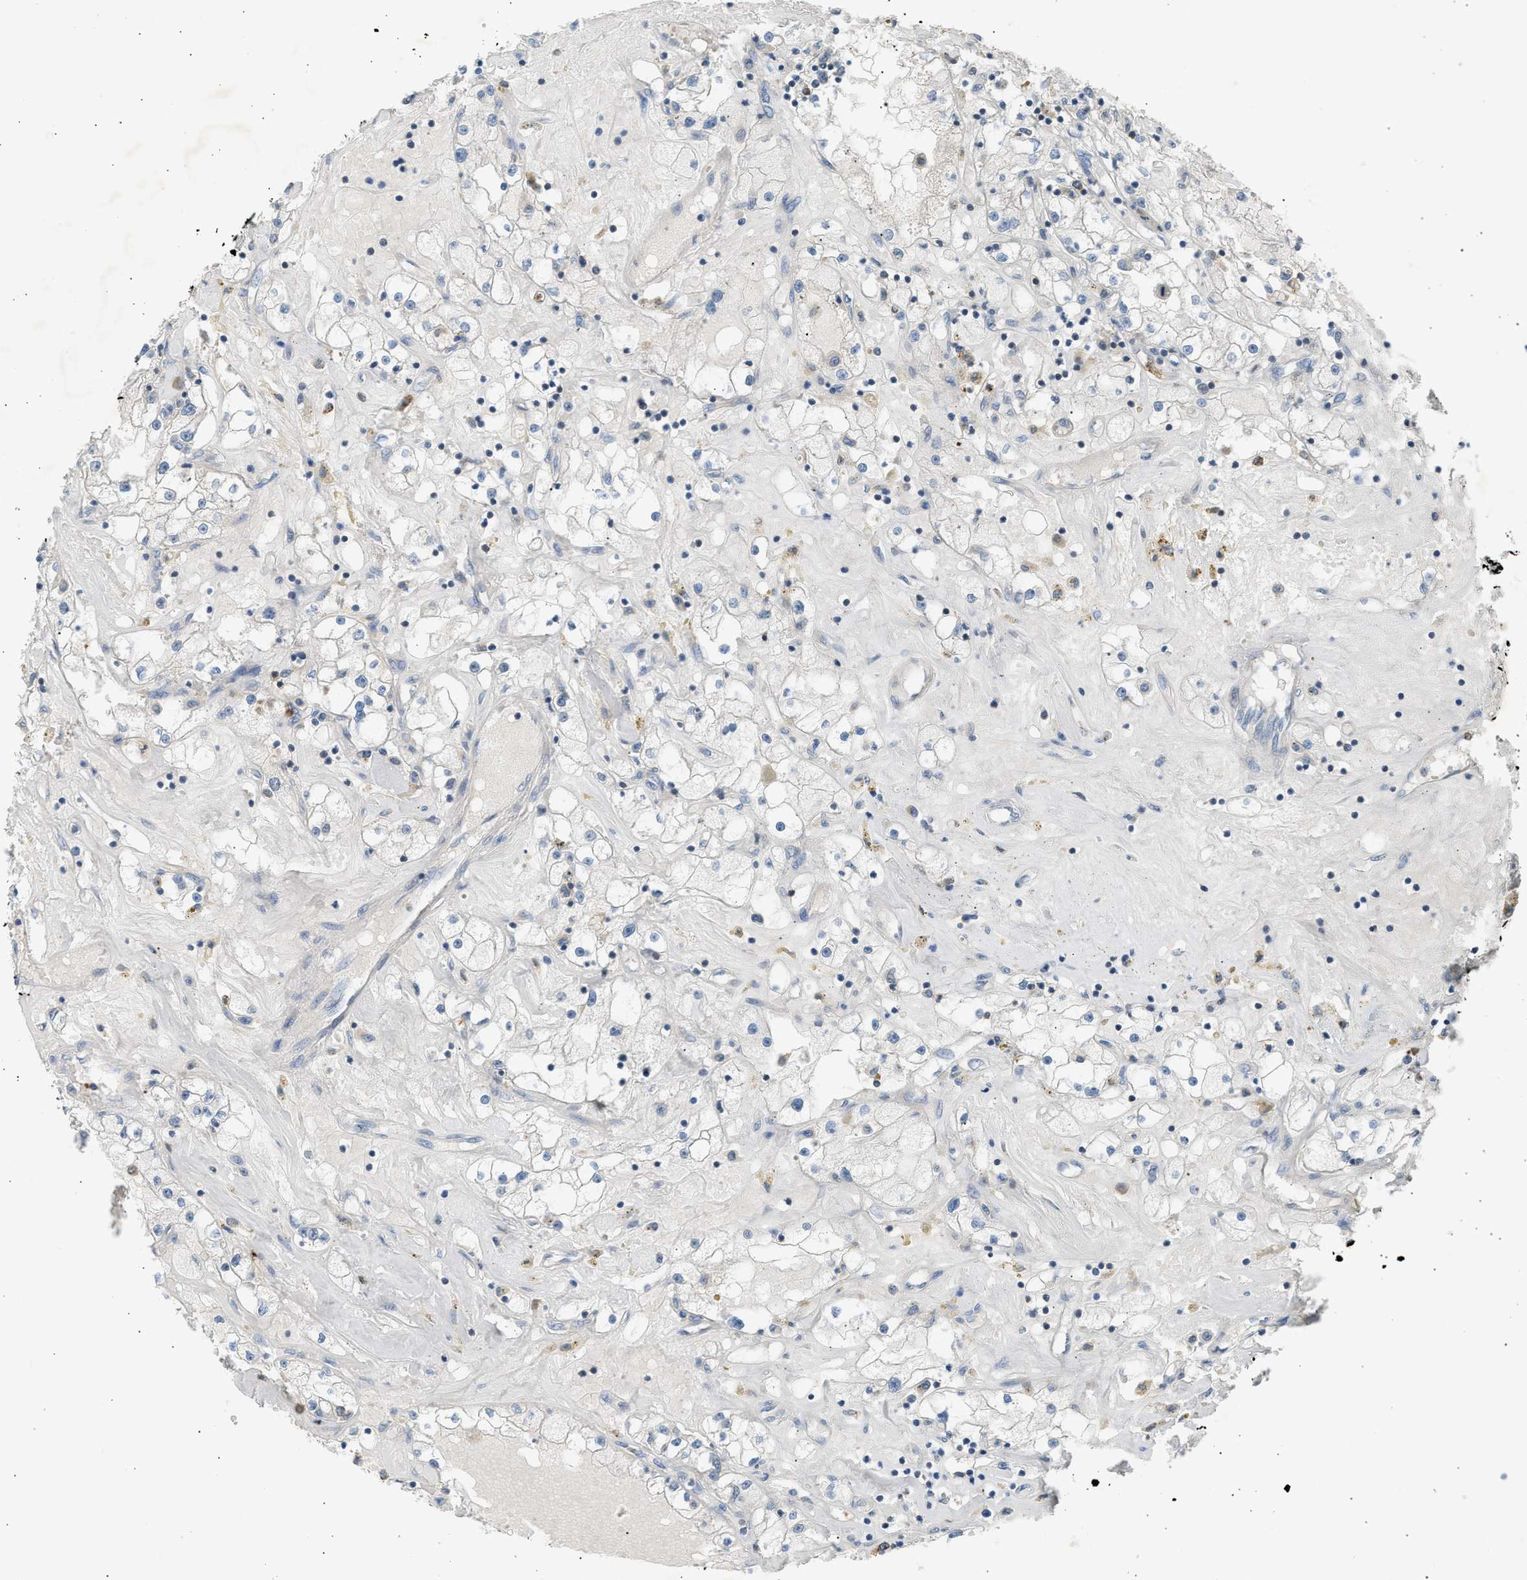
{"staining": {"intensity": "negative", "quantity": "none", "location": "none"}, "tissue": "renal cancer", "cell_type": "Tumor cells", "image_type": "cancer", "snomed": [{"axis": "morphology", "description": "Adenocarcinoma, NOS"}, {"axis": "topography", "description": "Kidney"}], "caption": "Tumor cells are negative for protein expression in human adenocarcinoma (renal).", "gene": "TRIM50", "patient": {"sex": "male", "age": 56}}